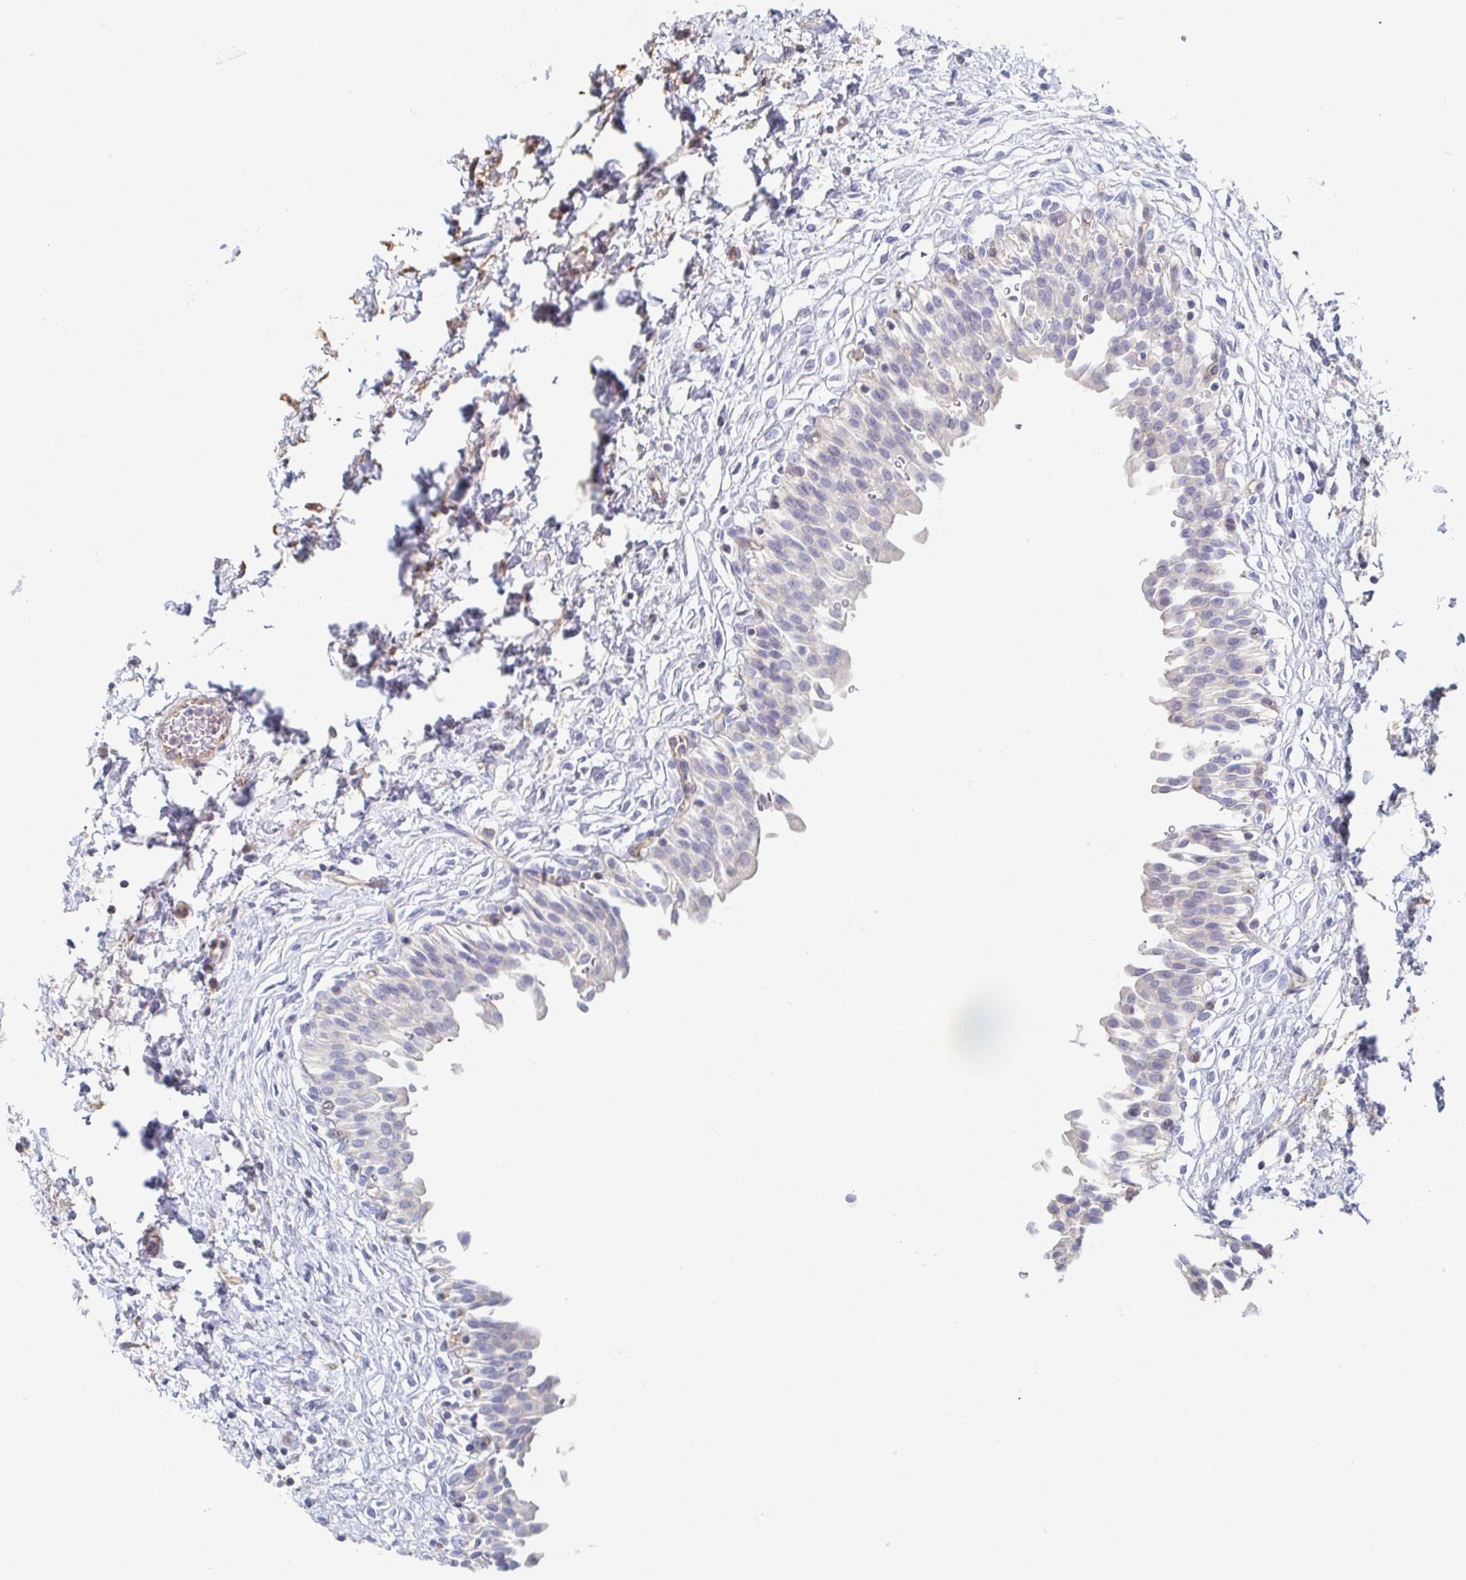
{"staining": {"intensity": "weak", "quantity": "<25%", "location": "cytoplasmic/membranous"}, "tissue": "urinary bladder", "cell_type": "Urothelial cells", "image_type": "normal", "snomed": [{"axis": "morphology", "description": "Normal tissue, NOS"}, {"axis": "topography", "description": "Urinary bladder"}], "caption": "Immunohistochemical staining of unremarkable human urinary bladder exhibits no significant expression in urothelial cells. (Stains: DAB (3,3'-diaminobenzidine) IHC with hematoxylin counter stain, Microscopy: brightfield microscopy at high magnification).", "gene": "MYLK2", "patient": {"sex": "male", "age": 37}}